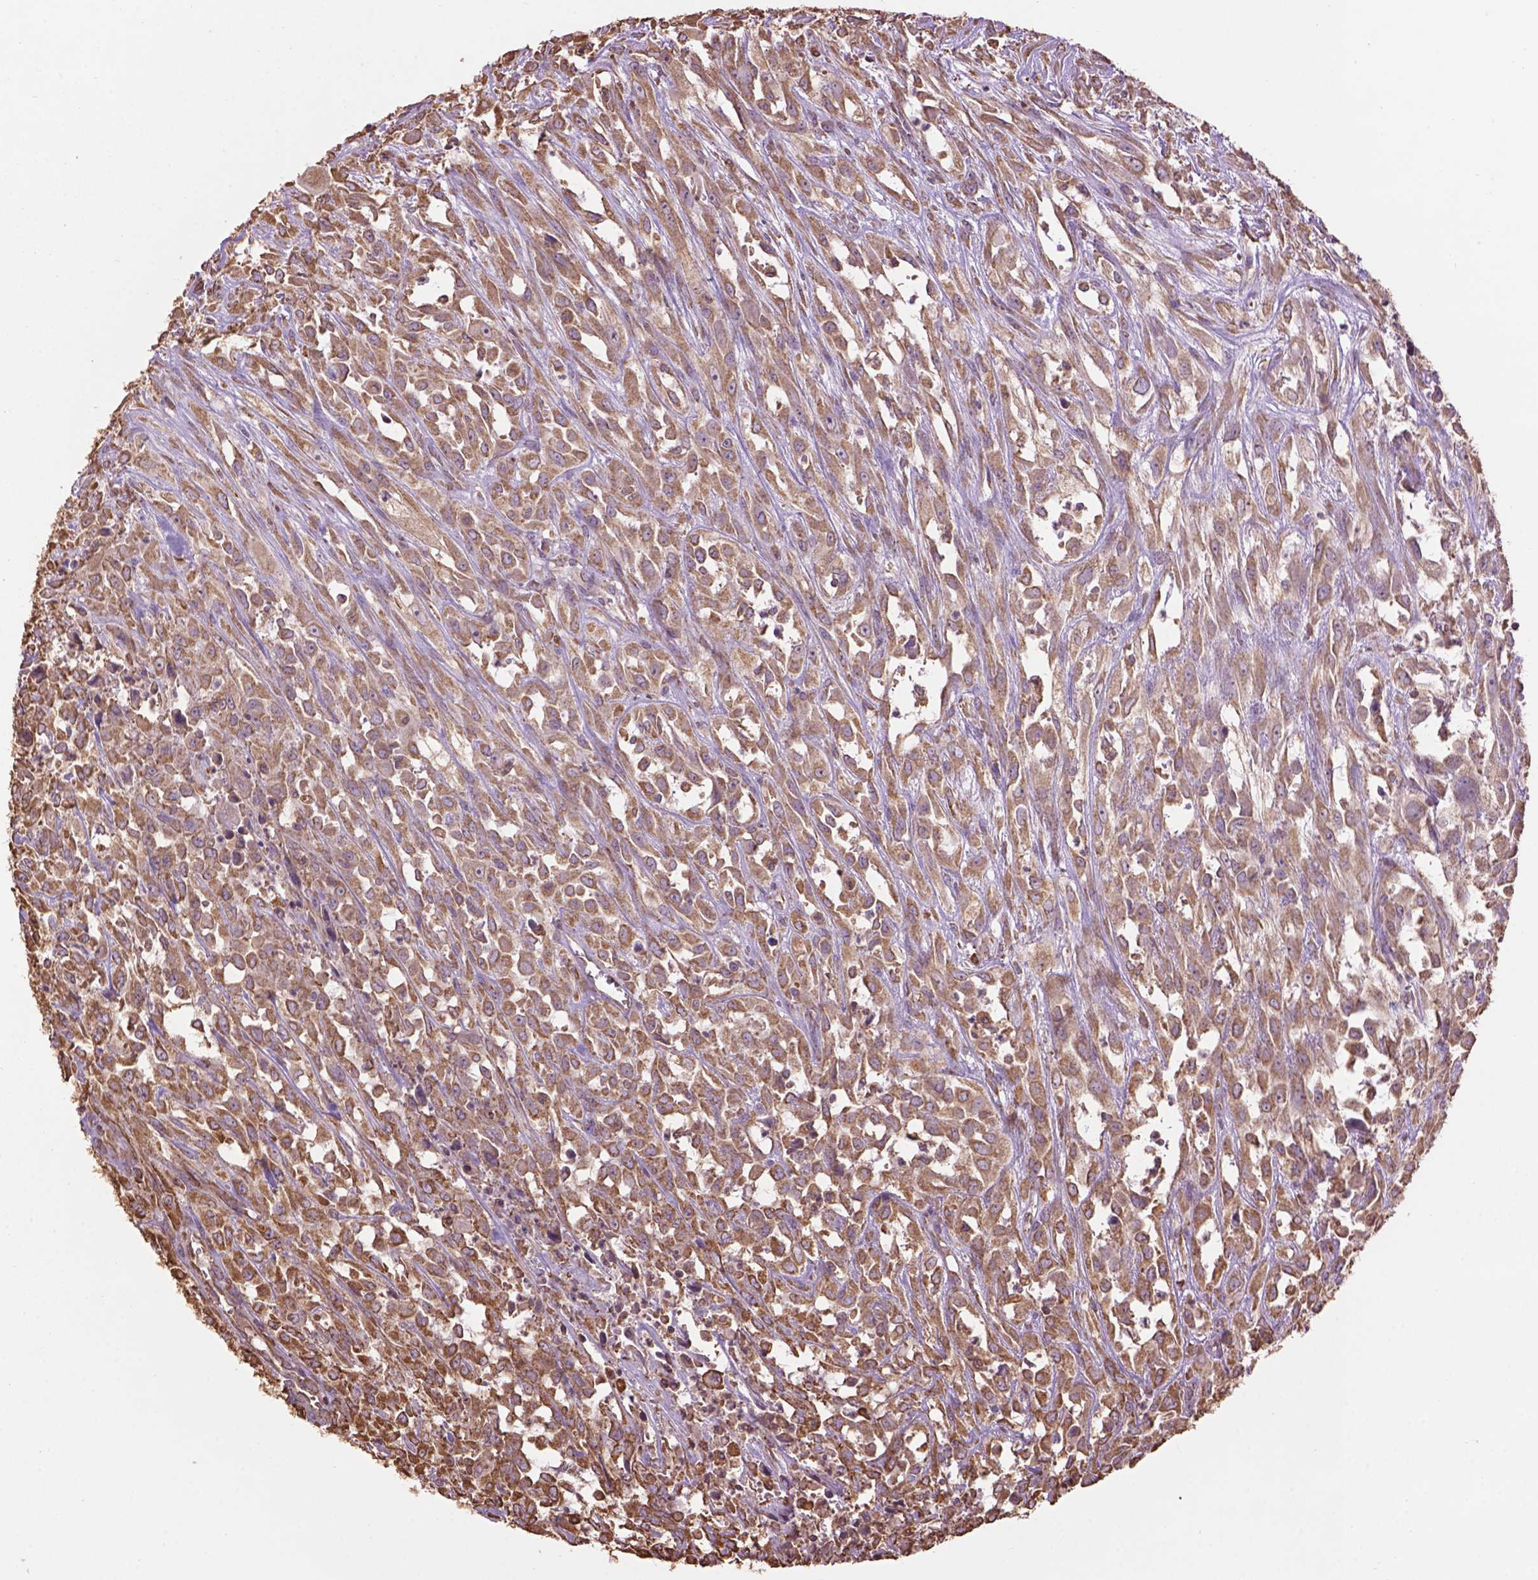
{"staining": {"intensity": "moderate", "quantity": ">75%", "location": "cytoplasmic/membranous"}, "tissue": "urothelial cancer", "cell_type": "Tumor cells", "image_type": "cancer", "snomed": [{"axis": "morphology", "description": "Urothelial carcinoma, High grade"}, {"axis": "topography", "description": "Urinary bladder"}], "caption": "IHC photomicrograph of neoplastic tissue: human urothelial carcinoma (high-grade) stained using IHC demonstrates medium levels of moderate protein expression localized specifically in the cytoplasmic/membranous of tumor cells, appearing as a cytoplasmic/membranous brown color.", "gene": "PPP2R5E", "patient": {"sex": "male", "age": 67}}